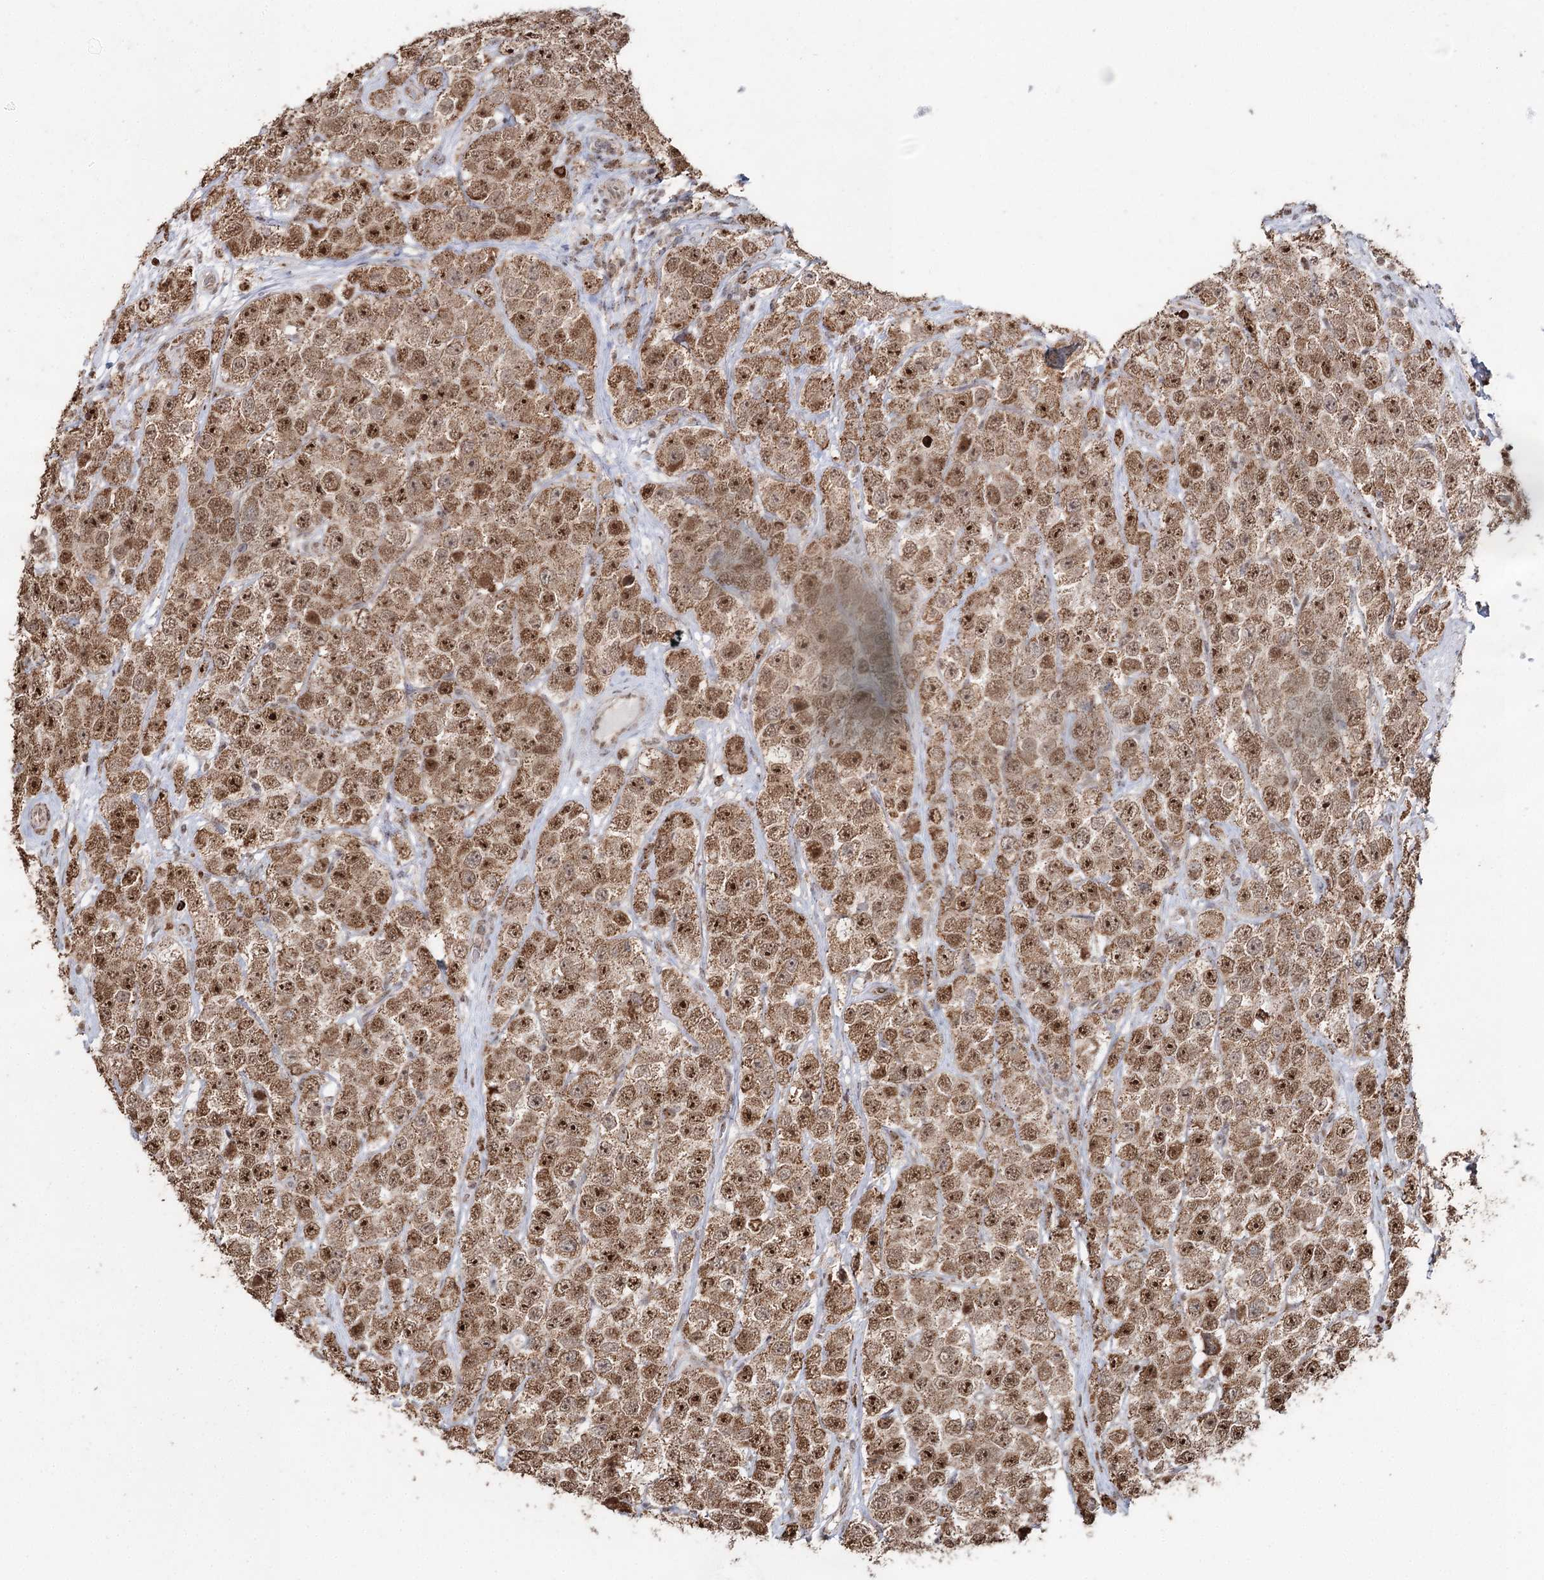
{"staining": {"intensity": "moderate", "quantity": ">75%", "location": "cytoplasmic/membranous,nuclear"}, "tissue": "testis cancer", "cell_type": "Tumor cells", "image_type": "cancer", "snomed": [{"axis": "morphology", "description": "Seminoma, NOS"}, {"axis": "topography", "description": "Testis"}], "caption": "An IHC histopathology image of neoplastic tissue is shown. Protein staining in brown highlights moderate cytoplasmic/membranous and nuclear positivity in testis seminoma within tumor cells. The protein of interest is stained brown, and the nuclei are stained in blue (DAB IHC with brightfield microscopy, high magnification).", "gene": "PDHX", "patient": {"sex": "male", "age": 28}}